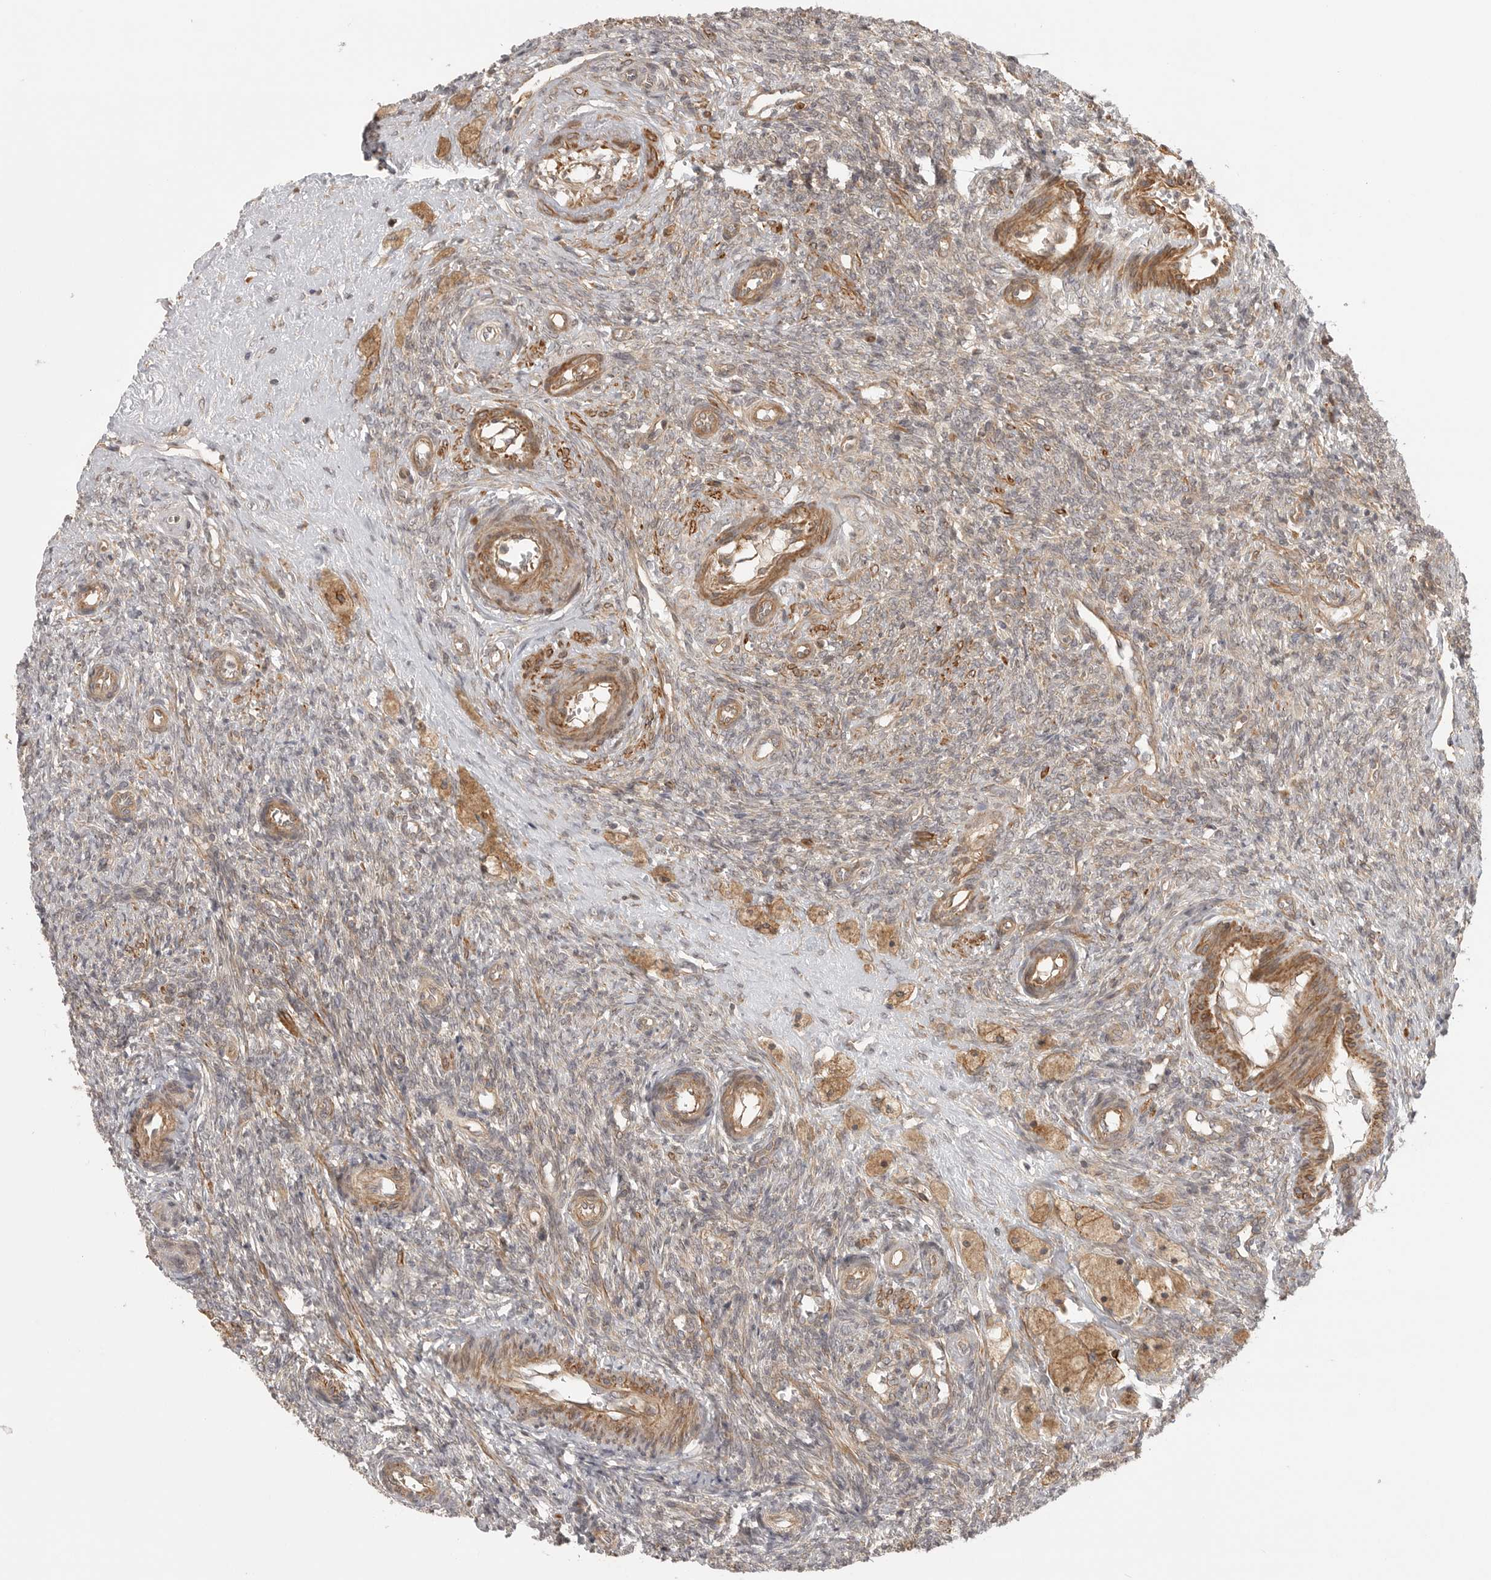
{"staining": {"intensity": "moderate", "quantity": ">75%", "location": "cytoplasmic/membranous"}, "tissue": "ovary", "cell_type": "Follicle cells", "image_type": "normal", "snomed": [{"axis": "morphology", "description": "Normal tissue, NOS"}, {"axis": "topography", "description": "Ovary"}], "caption": "This image exhibits immunohistochemistry (IHC) staining of unremarkable human ovary, with medium moderate cytoplasmic/membranous positivity in about >75% of follicle cells.", "gene": "CCPG1", "patient": {"sex": "female", "age": 41}}